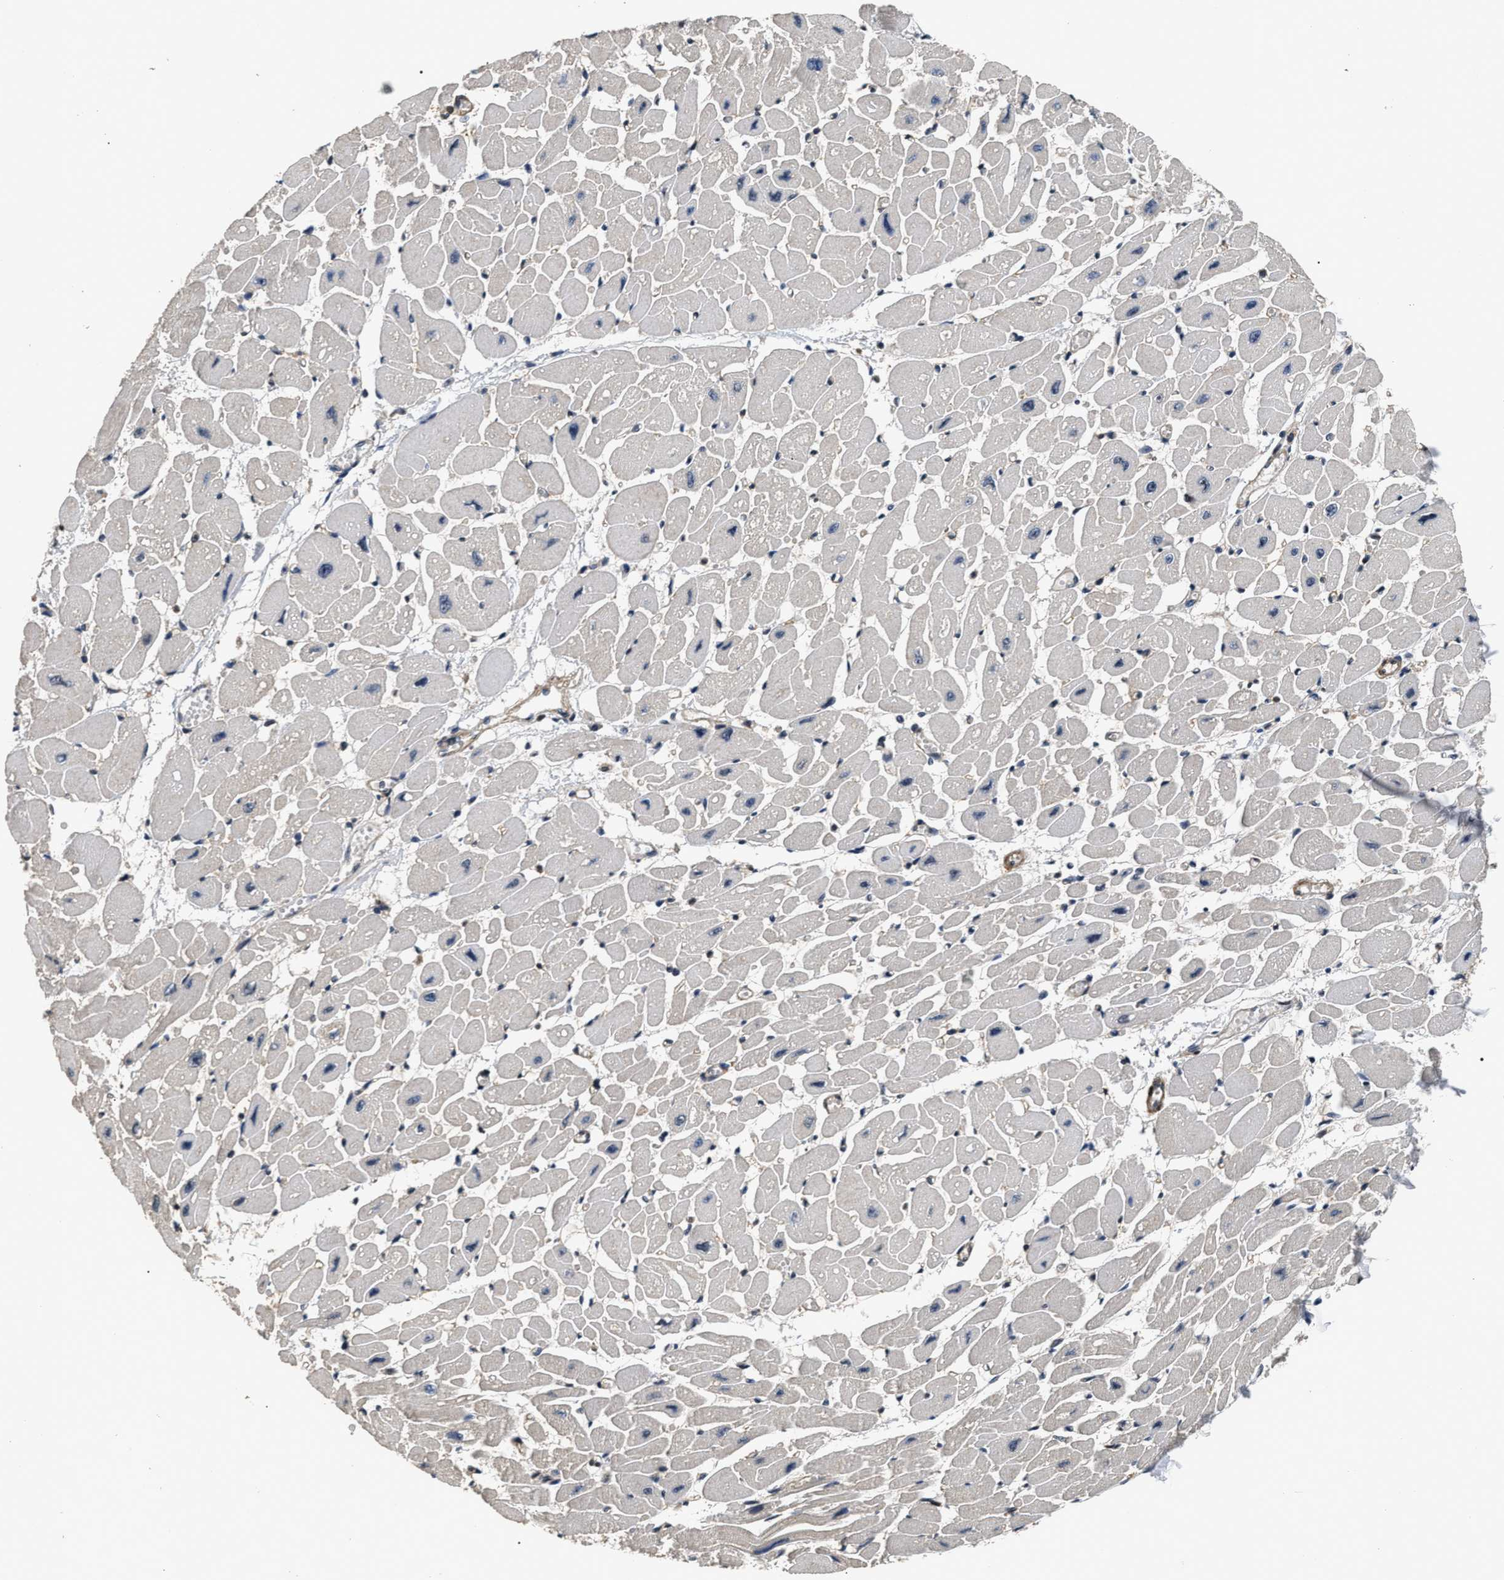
{"staining": {"intensity": "weak", "quantity": "<25%", "location": "nuclear"}, "tissue": "heart muscle", "cell_type": "Cardiomyocytes", "image_type": "normal", "snomed": [{"axis": "morphology", "description": "Normal tissue, NOS"}, {"axis": "topography", "description": "Heart"}], "caption": "DAB immunohistochemical staining of benign heart muscle exhibits no significant expression in cardiomyocytes. (DAB (3,3'-diaminobenzidine) IHC, high magnification).", "gene": "ANP32E", "patient": {"sex": "female", "age": 54}}